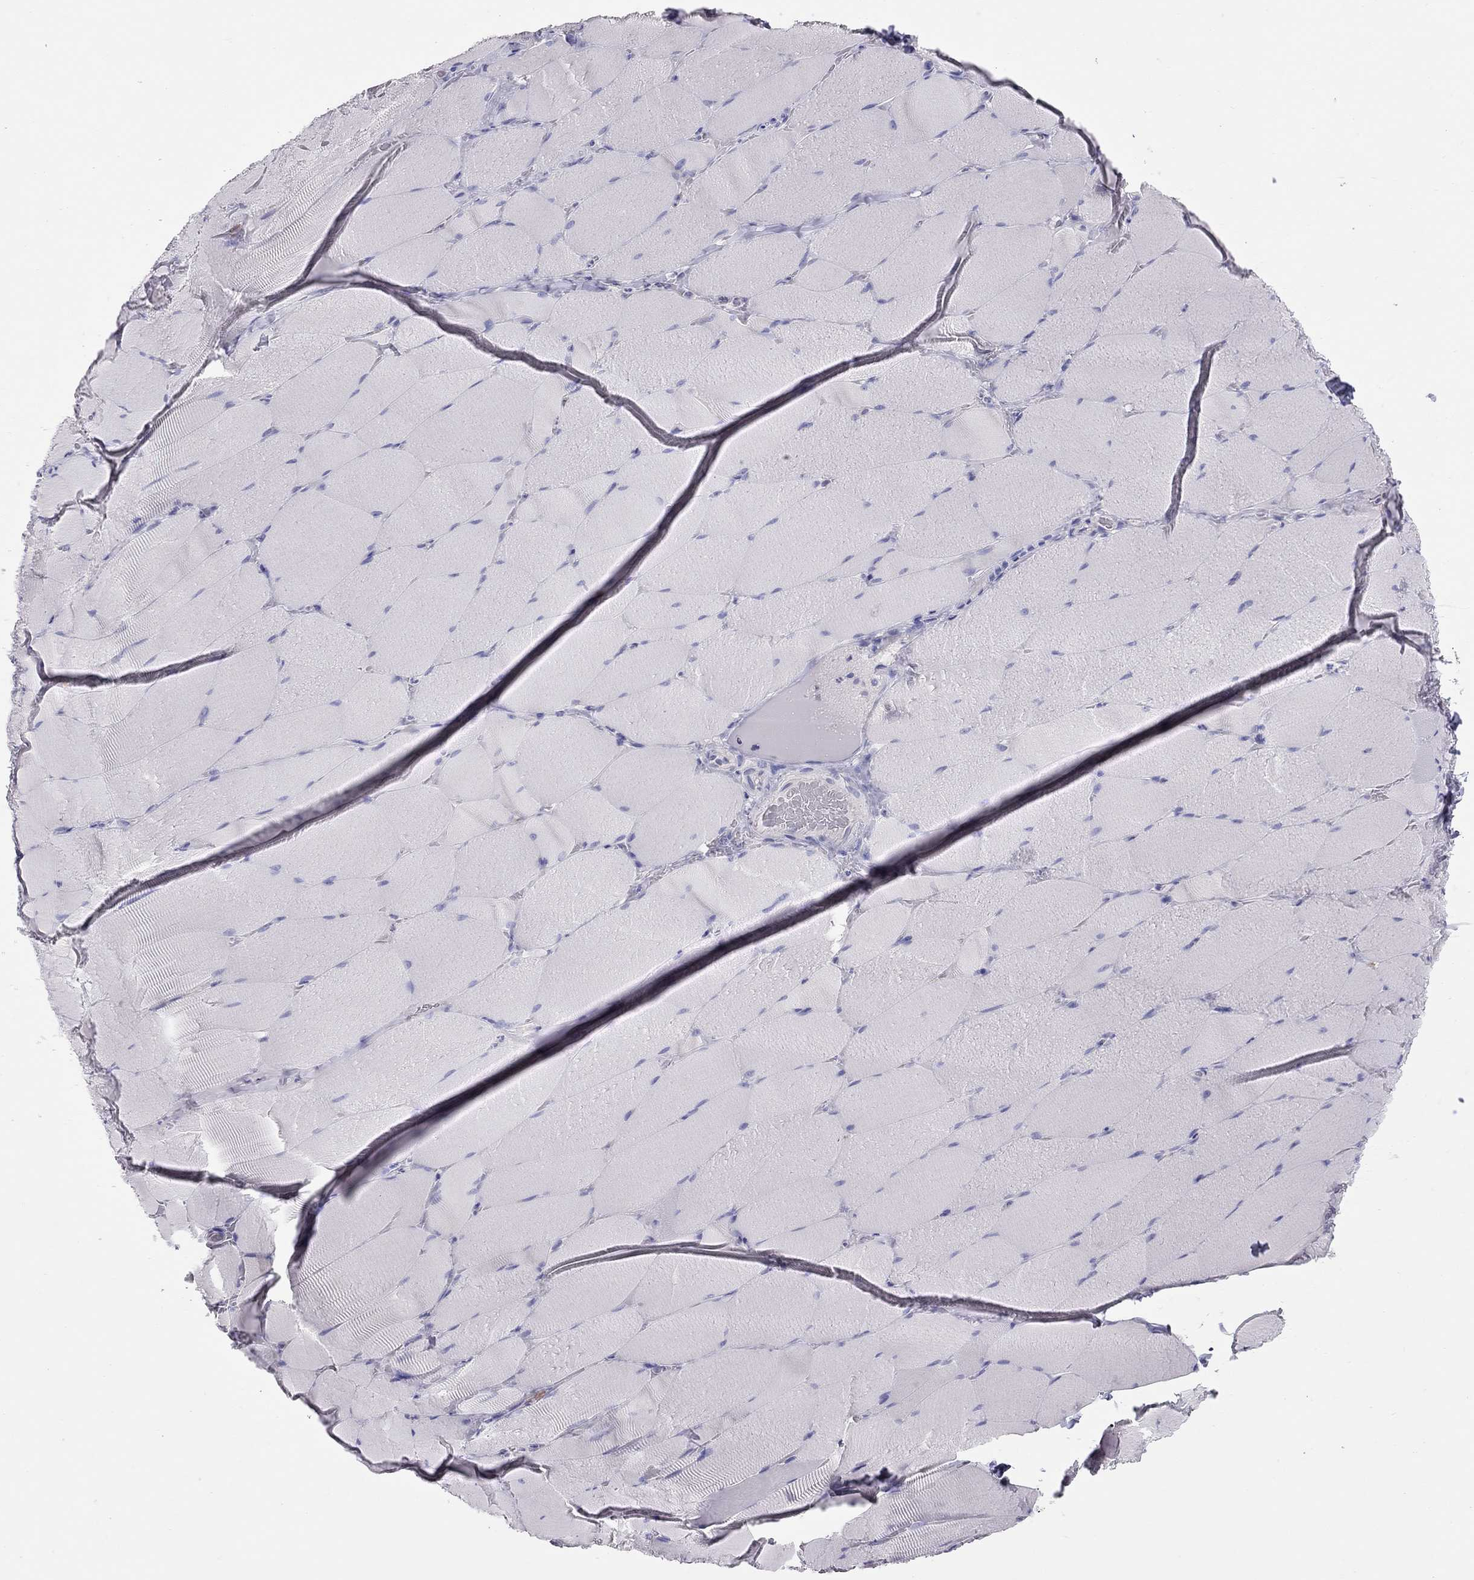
{"staining": {"intensity": "negative", "quantity": "none", "location": "none"}, "tissue": "skeletal muscle", "cell_type": "Myocytes", "image_type": "normal", "snomed": [{"axis": "morphology", "description": "Normal tissue, NOS"}, {"axis": "topography", "description": "Skeletal muscle"}], "caption": "This histopathology image is of normal skeletal muscle stained with IHC to label a protein in brown with the nuclei are counter-stained blue. There is no expression in myocytes.", "gene": "ALOX15B", "patient": {"sex": "male", "age": 56}}